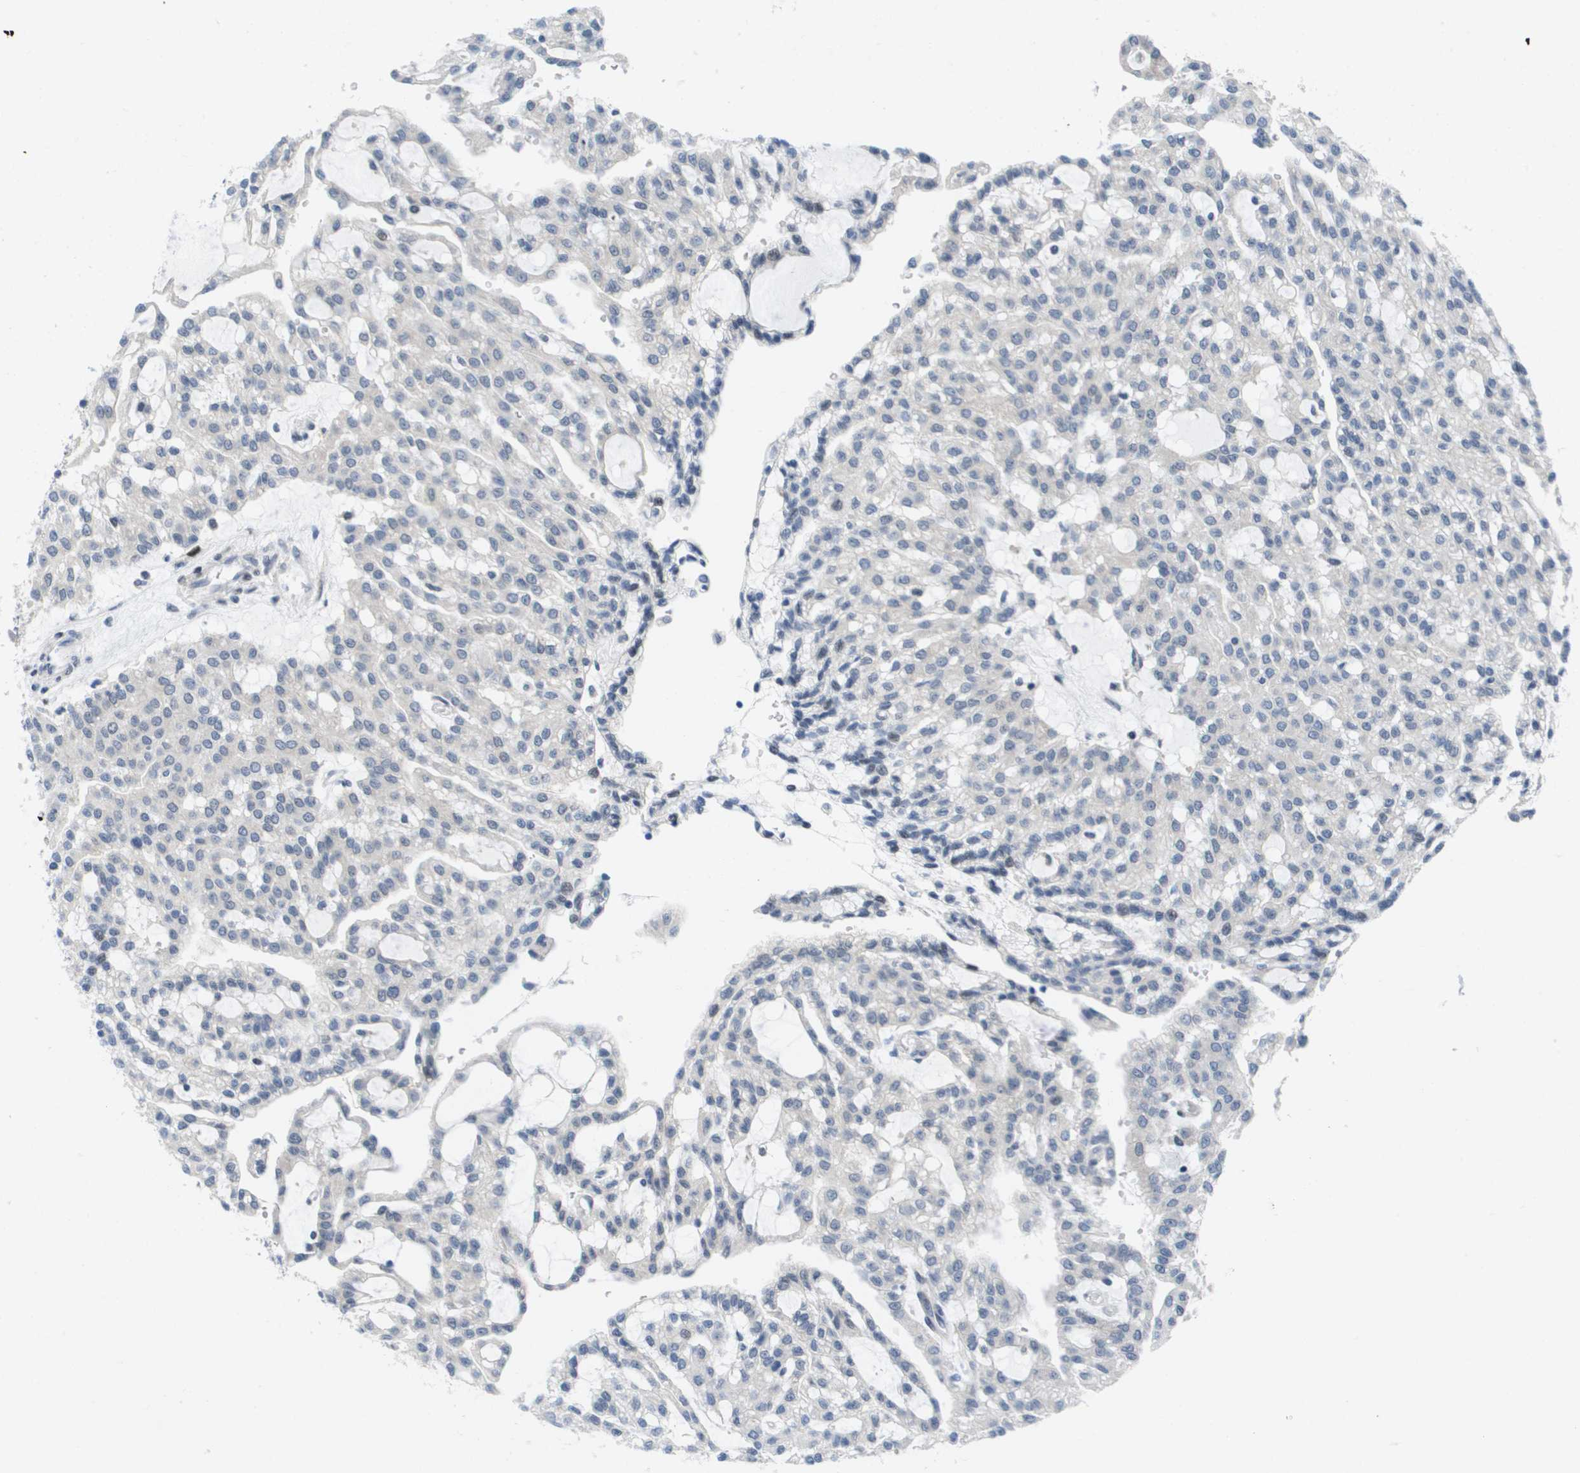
{"staining": {"intensity": "moderate", "quantity": "<25%", "location": "nuclear"}, "tissue": "renal cancer", "cell_type": "Tumor cells", "image_type": "cancer", "snomed": [{"axis": "morphology", "description": "Adenocarcinoma, NOS"}, {"axis": "topography", "description": "Kidney"}], "caption": "A histopathology image of human renal cancer (adenocarcinoma) stained for a protein shows moderate nuclear brown staining in tumor cells. (DAB IHC, brown staining for protein, blue staining for nuclei).", "gene": "FKBP4", "patient": {"sex": "male", "age": 63}}